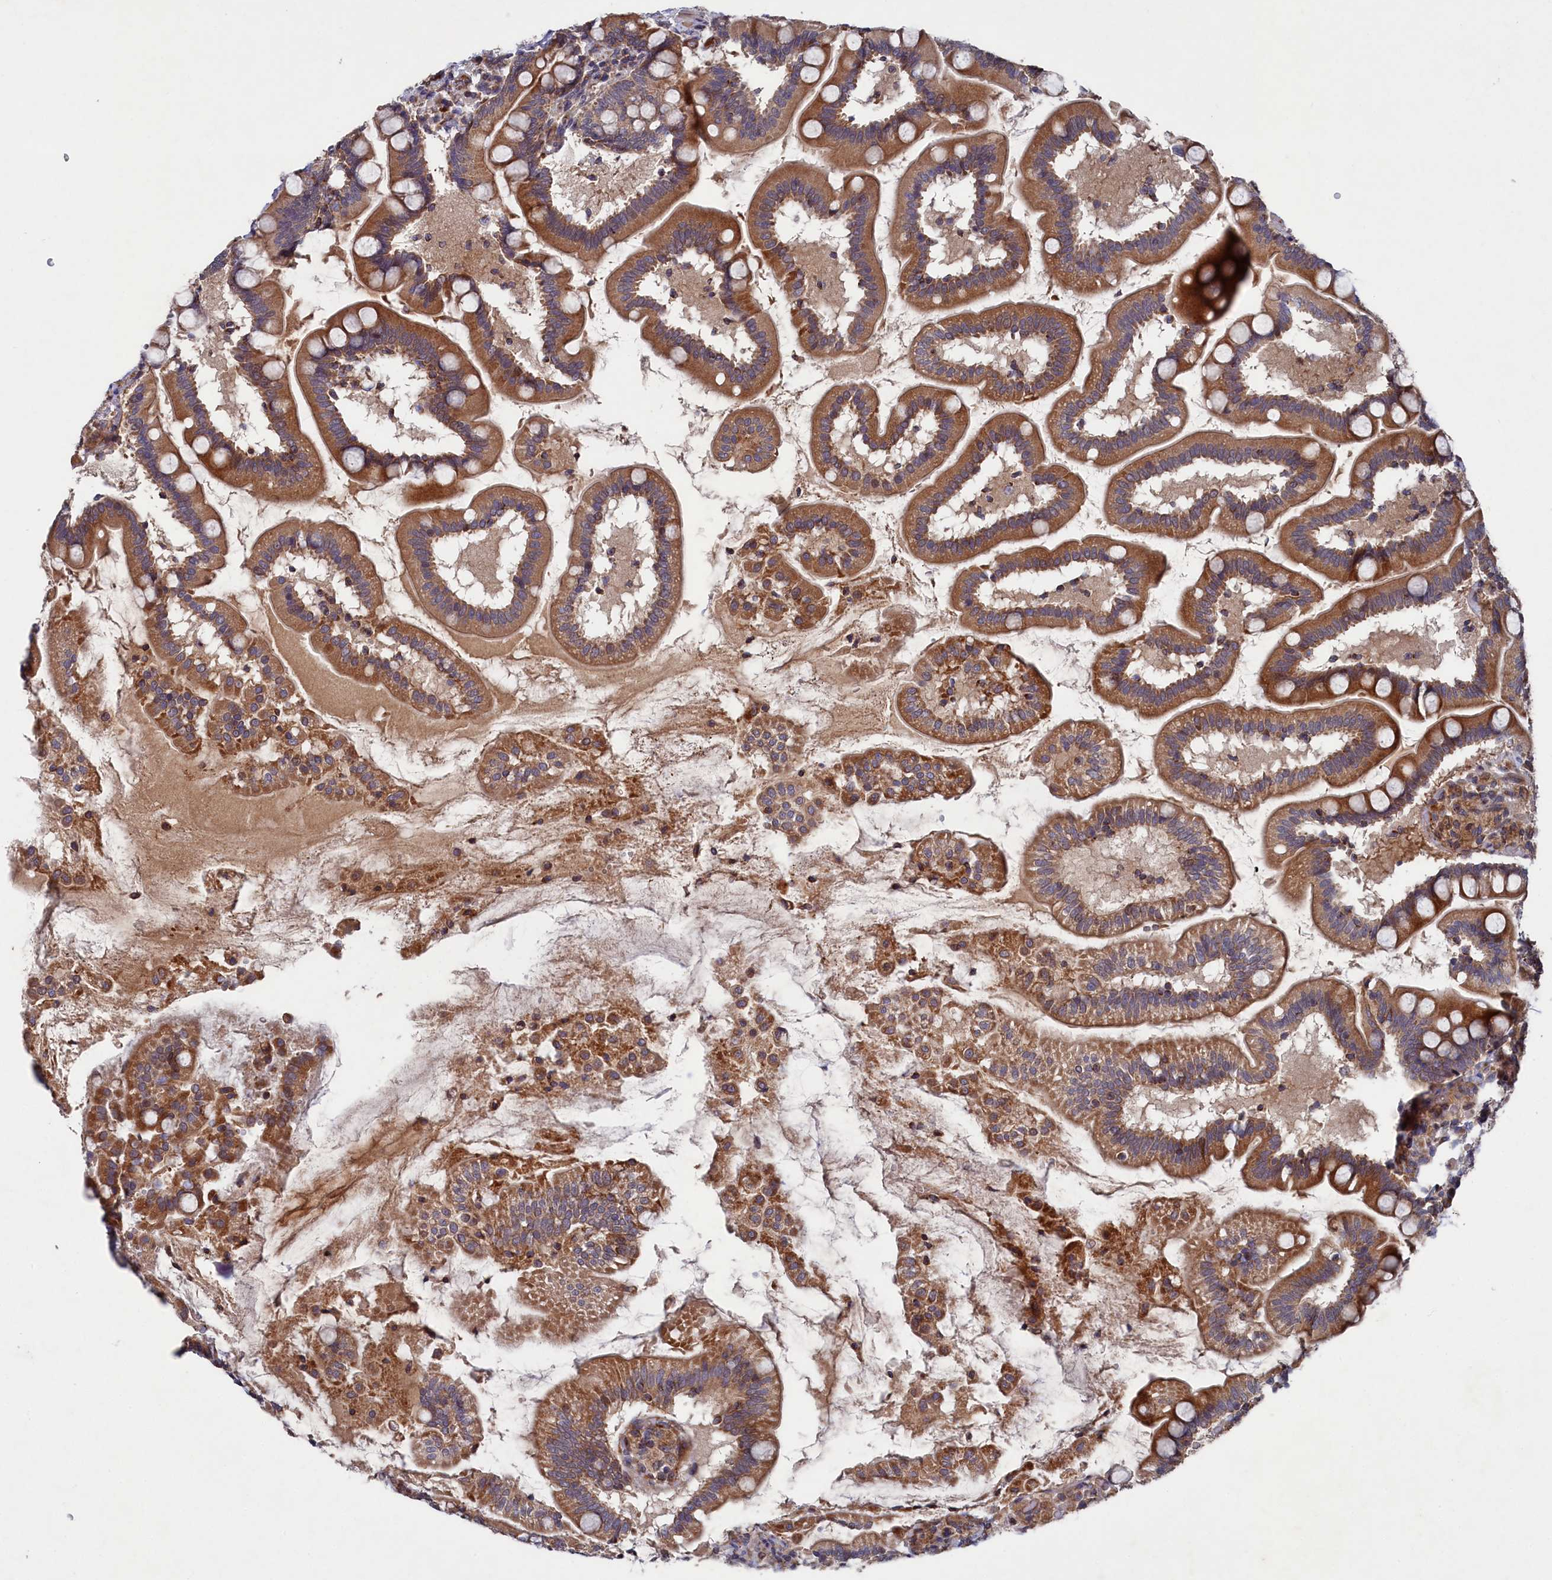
{"staining": {"intensity": "strong", "quantity": ">75%", "location": "cytoplasmic/membranous"}, "tissue": "small intestine", "cell_type": "Glandular cells", "image_type": "normal", "snomed": [{"axis": "morphology", "description": "Normal tissue, NOS"}, {"axis": "topography", "description": "Small intestine"}], "caption": "A histopathology image of human small intestine stained for a protein displays strong cytoplasmic/membranous brown staining in glandular cells.", "gene": "SUPV3L1", "patient": {"sex": "female", "age": 64}}